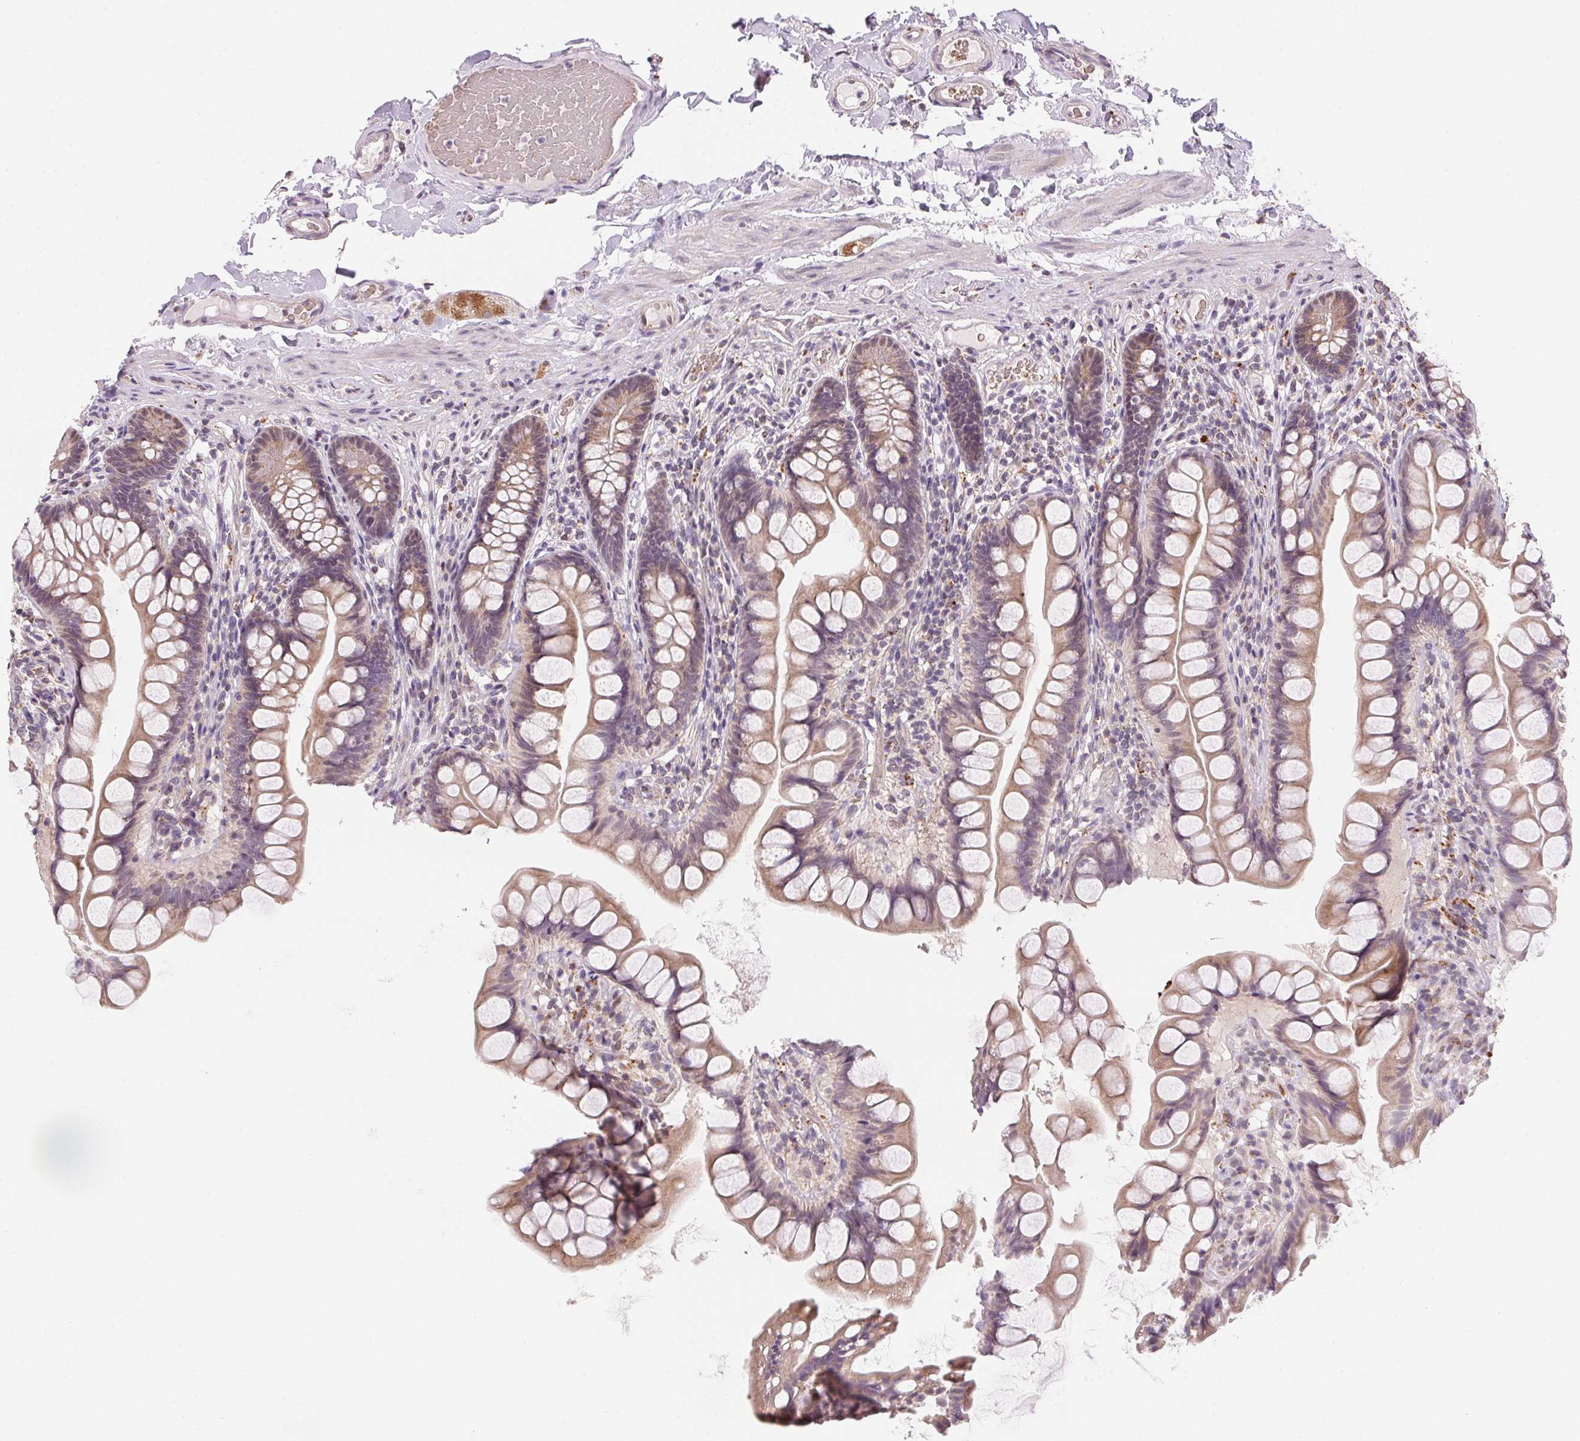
{"staining": {"intensity": "weak", "quantity": ">75%", "location": "cytoplasmic/membranous"}, "tissue": "small intestine", "cell_type": "Glandular cells", "image_type": "normal", "snomed": [{"axis": "morphology", "description": "Normal tissue, NOS"}, {"axis": "topography", "description": "Small intestine"}], "caption": "Small intestine stained with a brown dye shows weak cytoplasmic/membranous positive staining in approximately >75% of glandular cells.", "gene": "METTL13", "patient": {"sex": "male", "age": 70}}